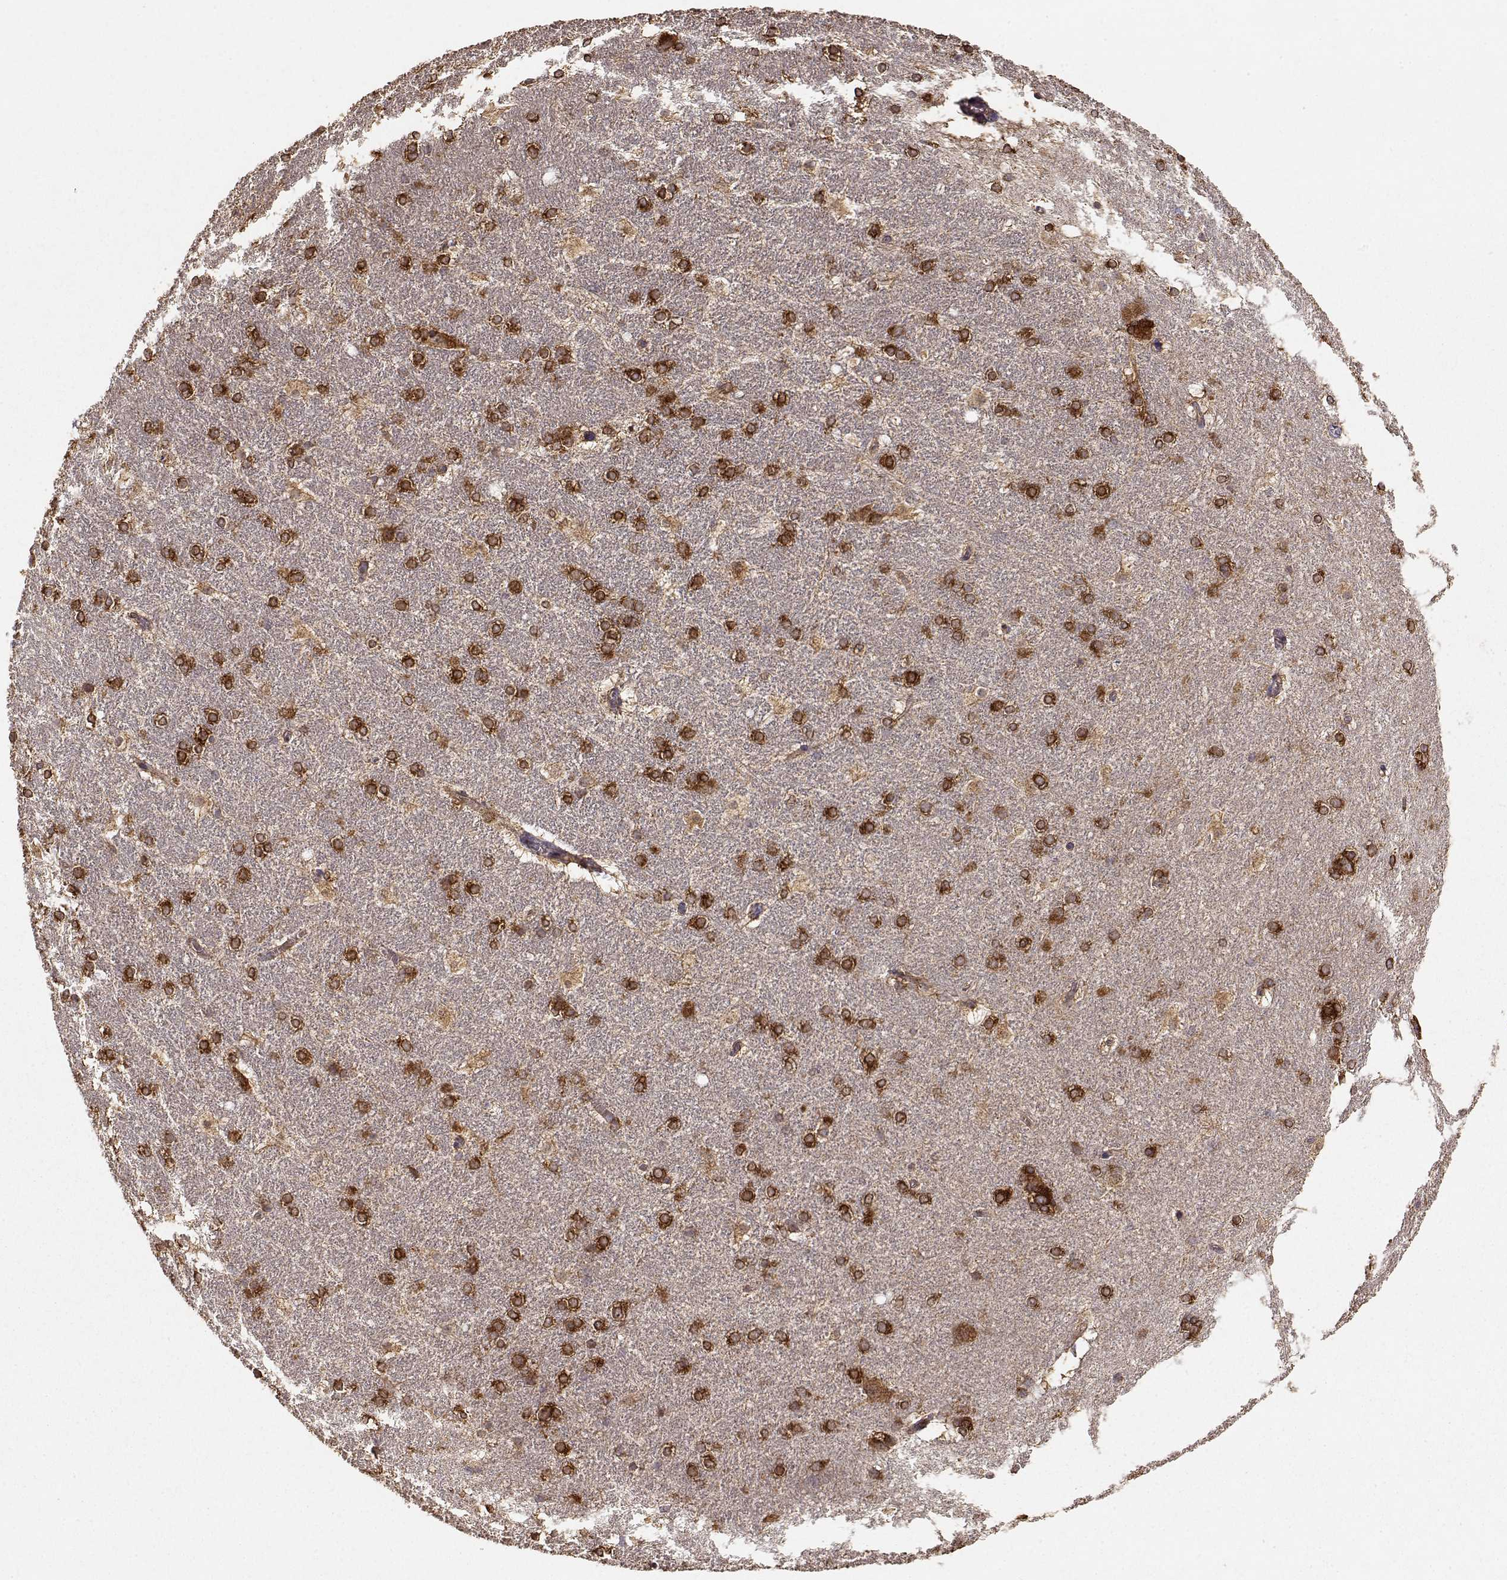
{"staining": {"intensity": "strong", "quantity": ">75%", "location": "cytoplasmic/membranous"}, "tissue": "hippocampus", "cell_type": "Glial cells", "image_type": "normal", "snomed": [{"axis": "morphology", "description": "Normal tissue, NOS"}, {"axis": "topography", "description": "Cerebral cortex"}, {"axis": "topography", "description": "Hippocampus"}], "caption": "A high-resolution histopathology image shows IHC staining of normal hippocampus, which shows strong cytoplasmic/membranous staining in about >75% of glial cells.", "gene": "TARS3", "patient": {"sex": "female", "age": 19}}